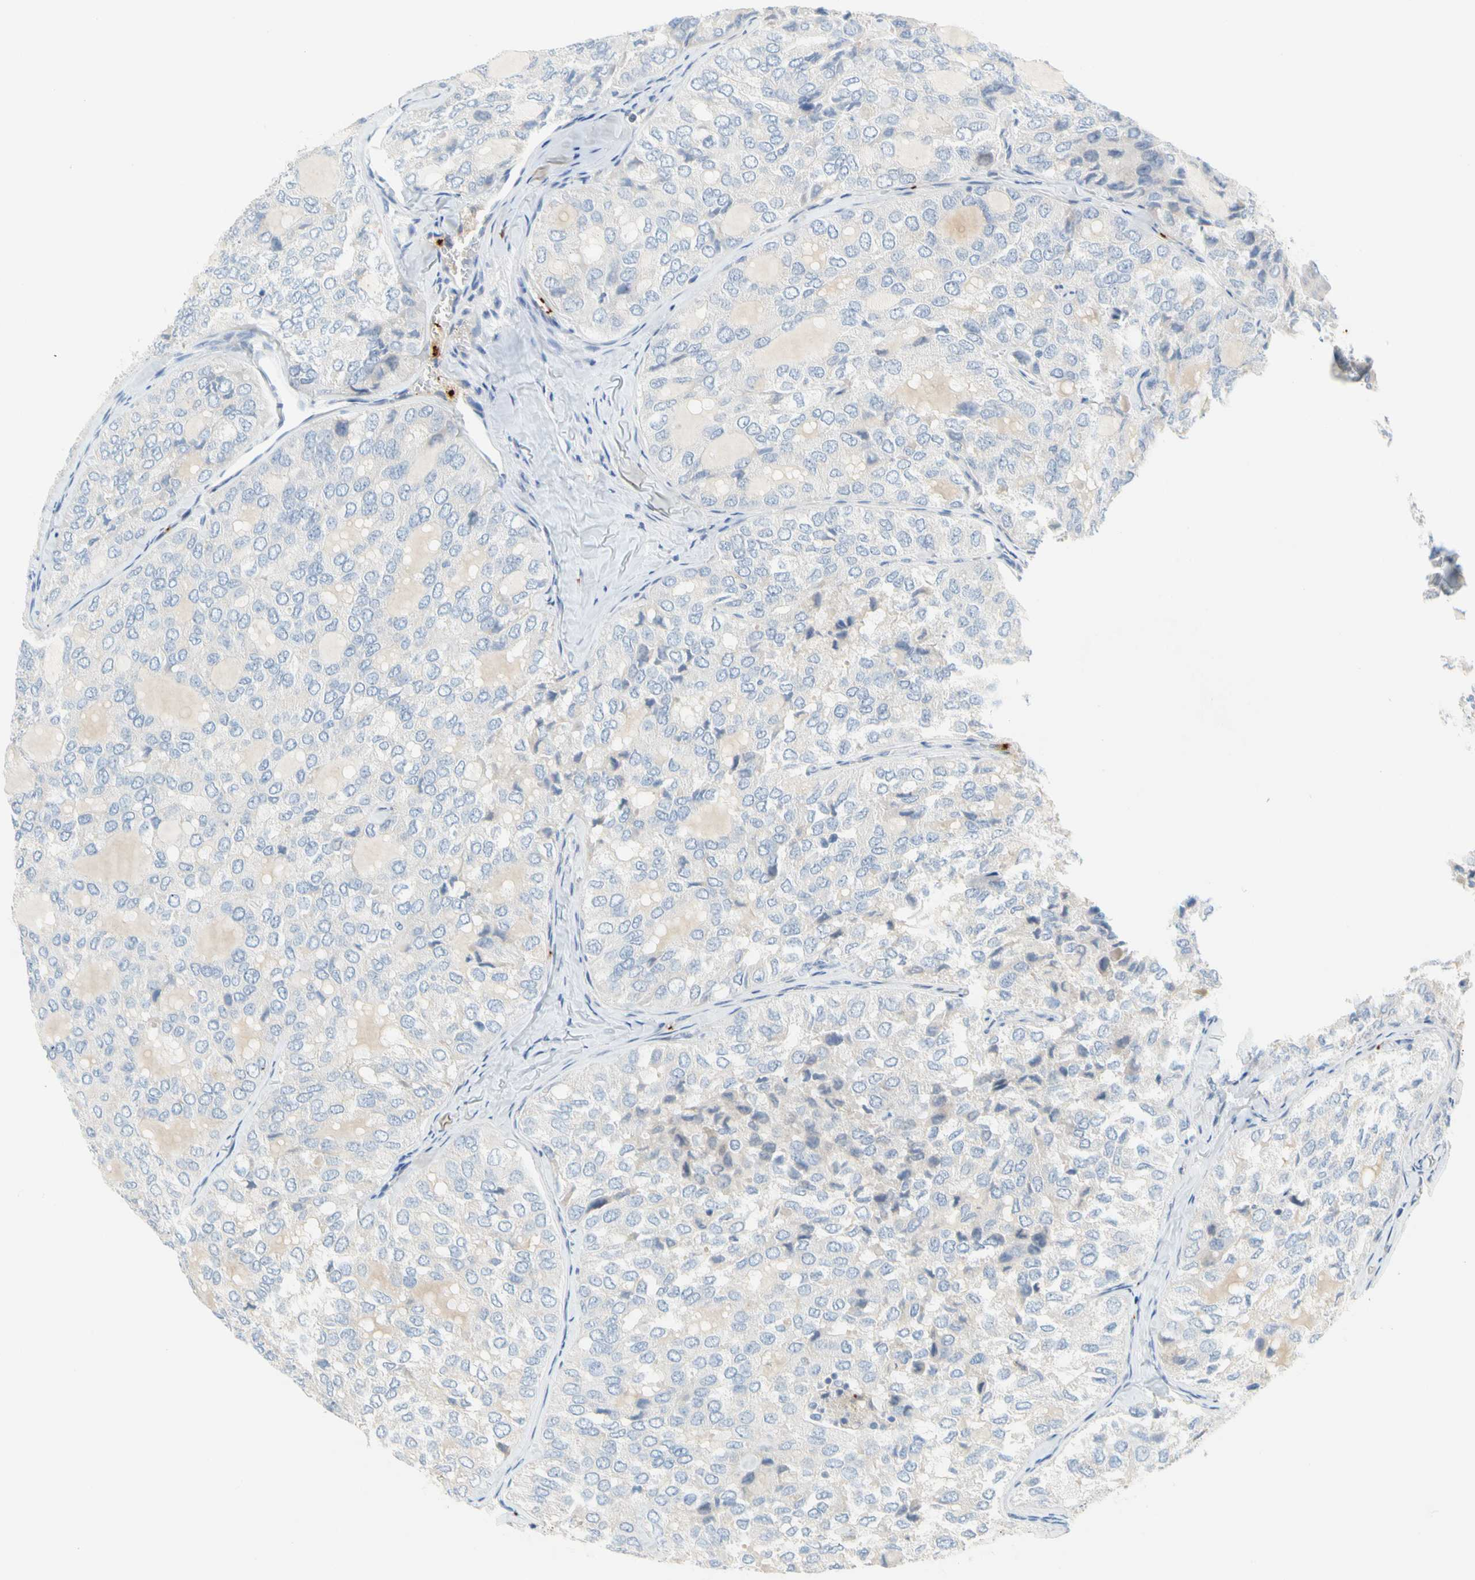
{"staining": {"intensity": "negative", "quantity": "none", "location": "none"}, "tissue": "thyroid cancer", "cell_type": "Tumor cells", "image_type": "cancer", "snomed": [{"axis": "morphology", "description": "Follicular adenoma carcinoma, NOS"}, {"axis": "topography", "description": "Thyroid gland"}], "caption": "Tumor cells show no significant expression in thyroid cancer (follicular adenoma carcinoma). (DAB IHC, high magnification).", "gene": "PPBP", "patient": {"sex": "male", "age": 75}}